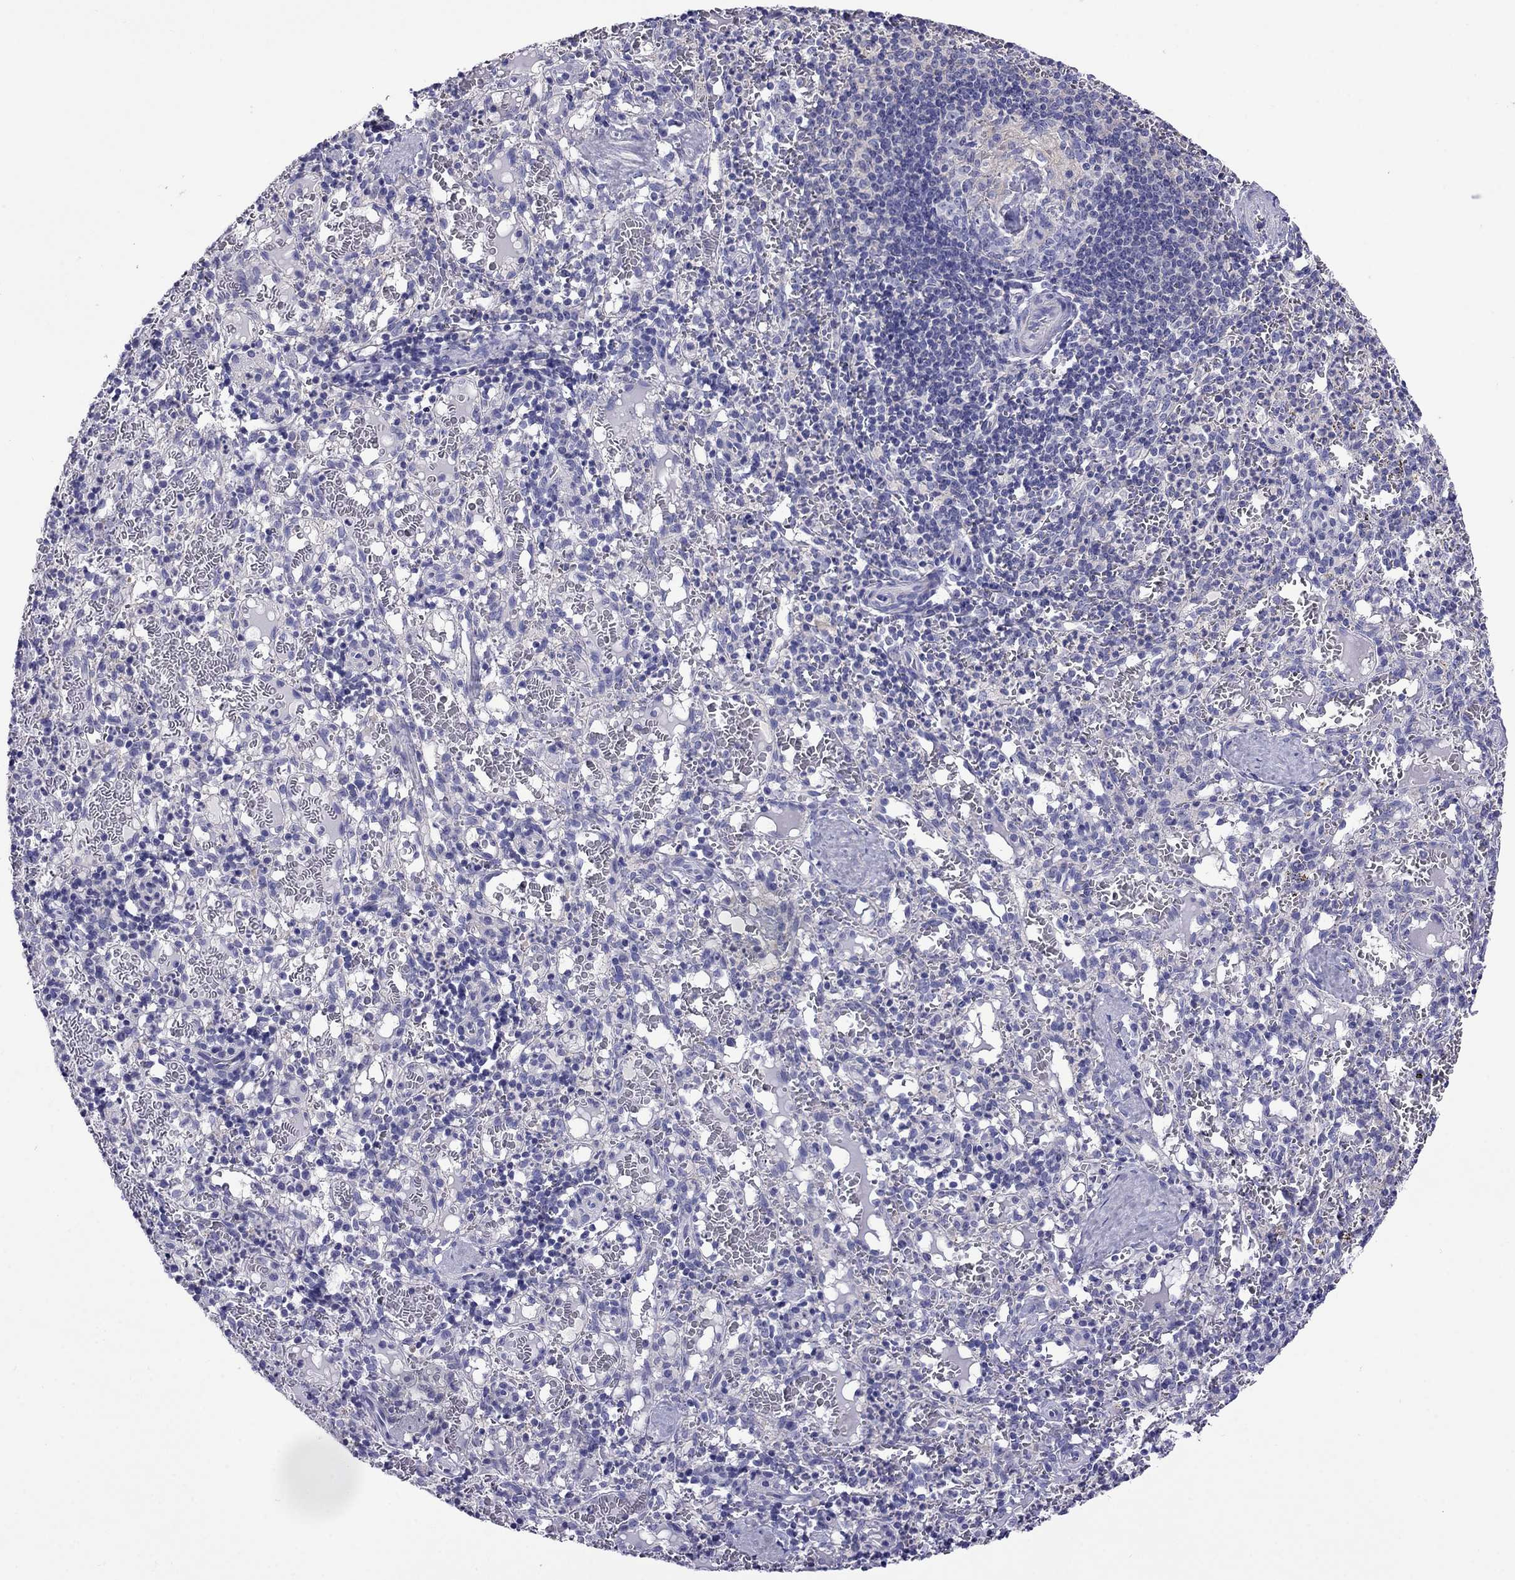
{"staining": {"intensity": "negative", "quantity": "none", "location": "none"}, "tissue": "spleen", "cell_type": "Cells in red pulp", "image_type": "normal", "snomed": [{"axis": "morphology", "description": "Normal tissue, NOS"}, {"axis": "topography", "description": "Spleen"}], "caption": "Immunohistochemical staining of benign human spleen exhibits no significant expression in cells in red pulp. (Immunohistochemistry, brightfield microscopy, high magnification).", "gene": "SCG2", "patient": {"sex": "male", "age": 11}}